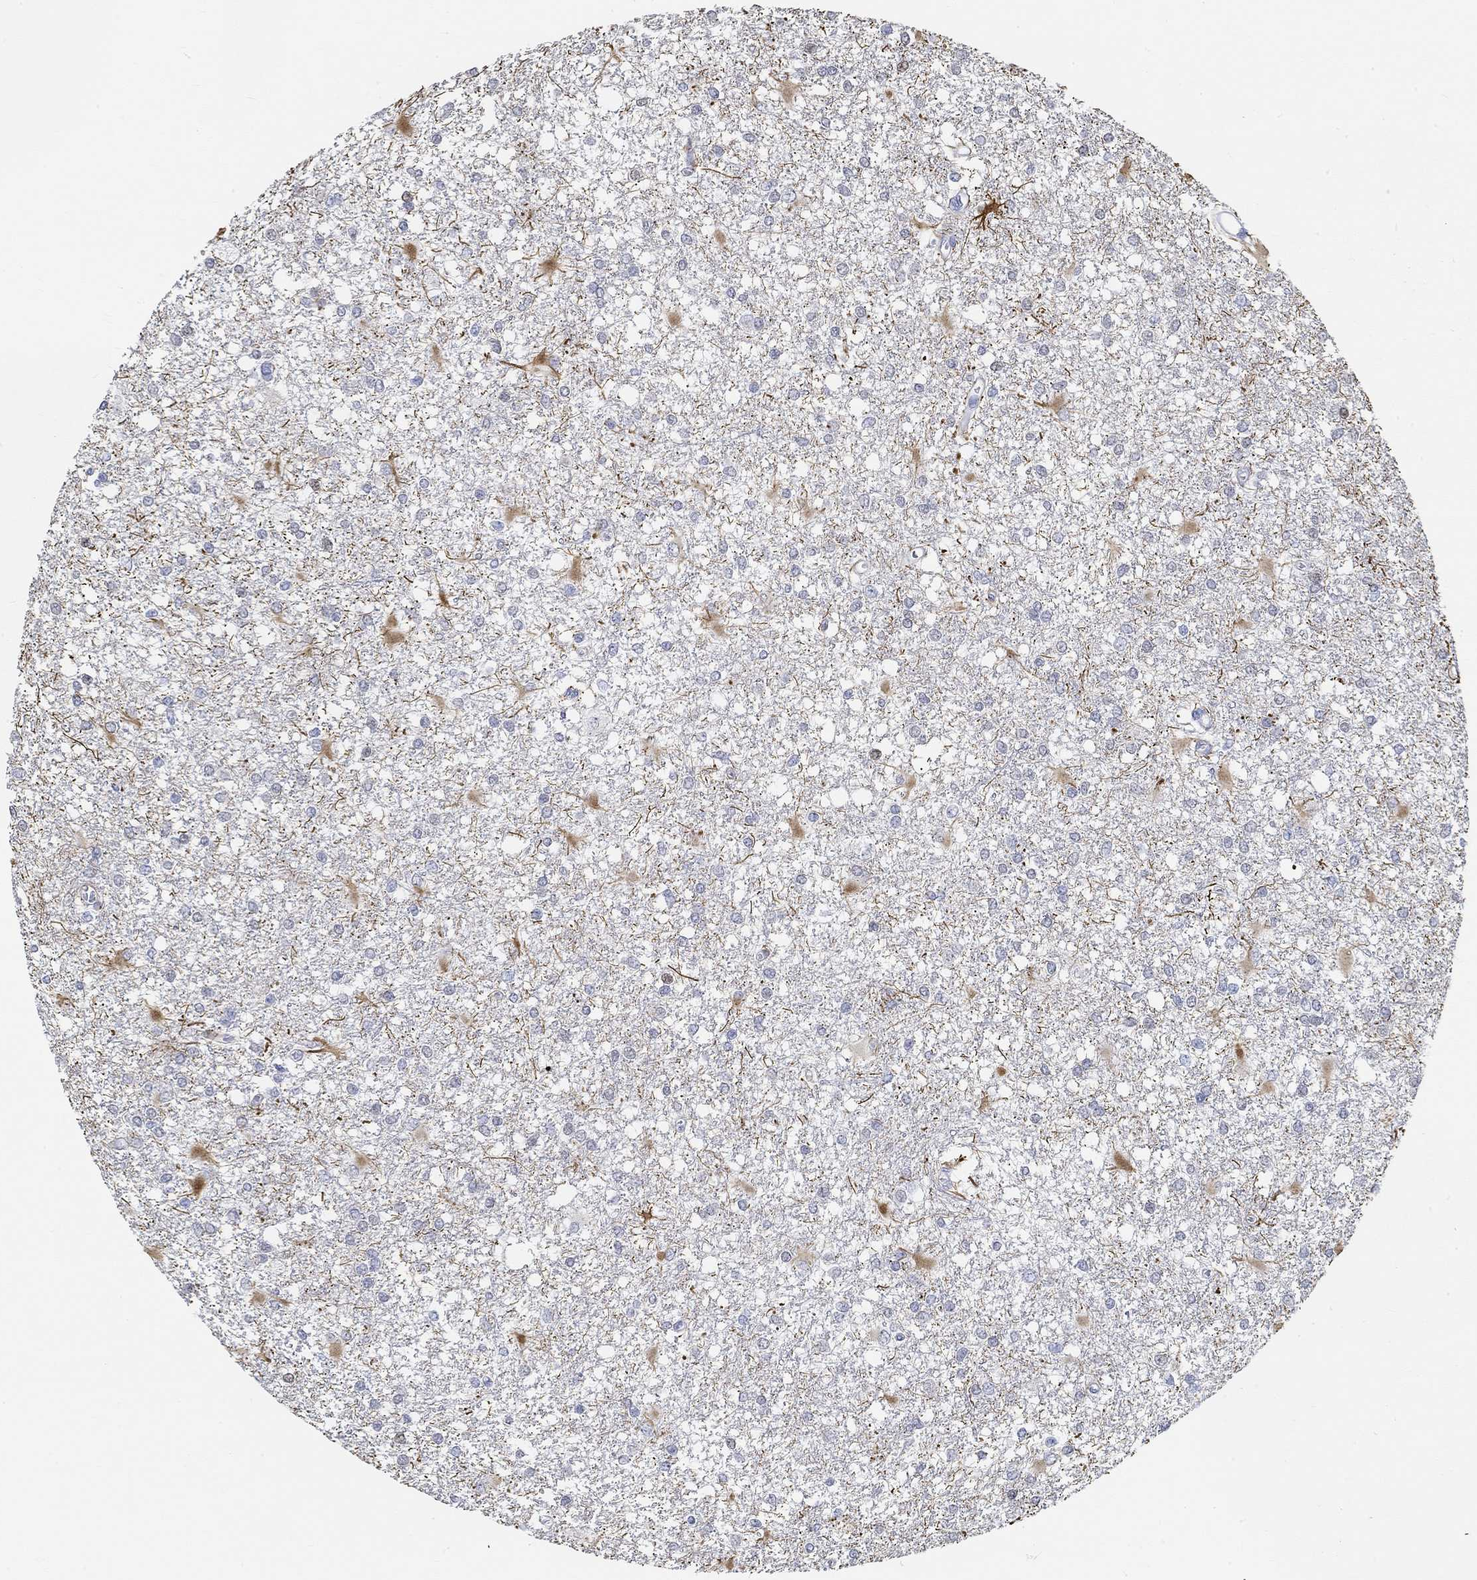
{"staining": {"intensity": "strong", "quantity": "<25%", "location": "cytoplasmic/membranous"}, "tissue": "glioma", "cell_type": "Tumor cells", "image_type": "cancer", "snomed": [{"axis": "morphology", "description": "Glioma, malignant, High grade"}, {"axis": "topography", "description": "Cerebral cortex"}], "caption": "Immunohistochemistry photomicrograph of human glioma stained for a protein (brown), which displays medium levels of strong cytoplasmic/membranous staining in approximately <25% of tumor cells.", "gene": "SNTG2", "patient": {"sex": "male", "age": 79}}